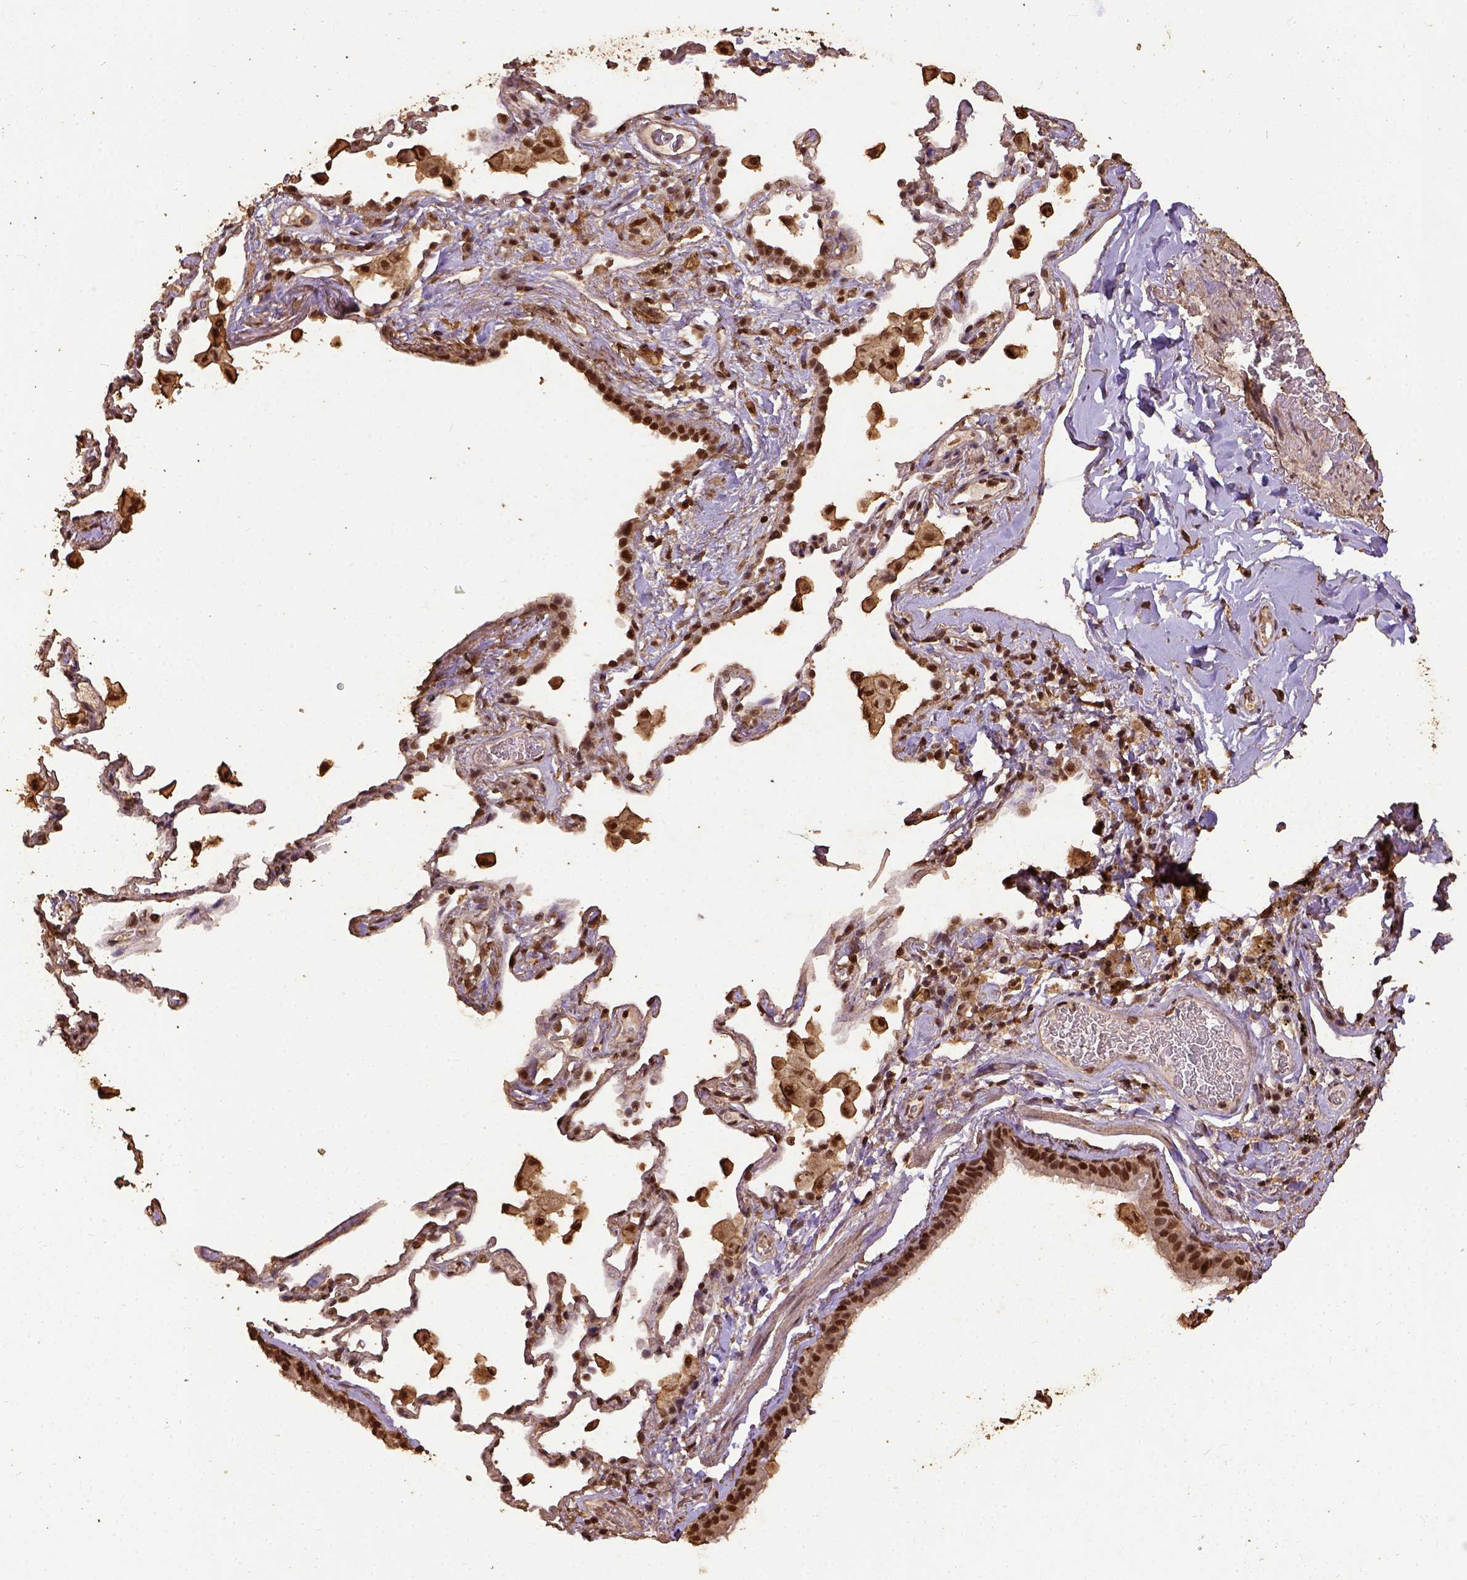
{"staining": {"intensity": "strong", "quantity": ">75%", "location": "nuclear"}, "tissue": "bronchus", "cell_type": "Respiratory epithelial cells", "image_type": "normal", "snomed": [{"axis": "morphology", "description": "Normal tissue, NOS"}, {"axis": "topography", "description": "Bronchus"}, {"axis": "topography", "description": "Lung"}], "caption": "Protein expression analysis of unremarkable bronchus demonstrates strong nuclear expression in approximately >75% of respiratory epithelial cells. (Brightfield microscopy of DAB IHC at high magnification).", "gene": "NACC1", "patient": {"sex": "male", "age": 54}}